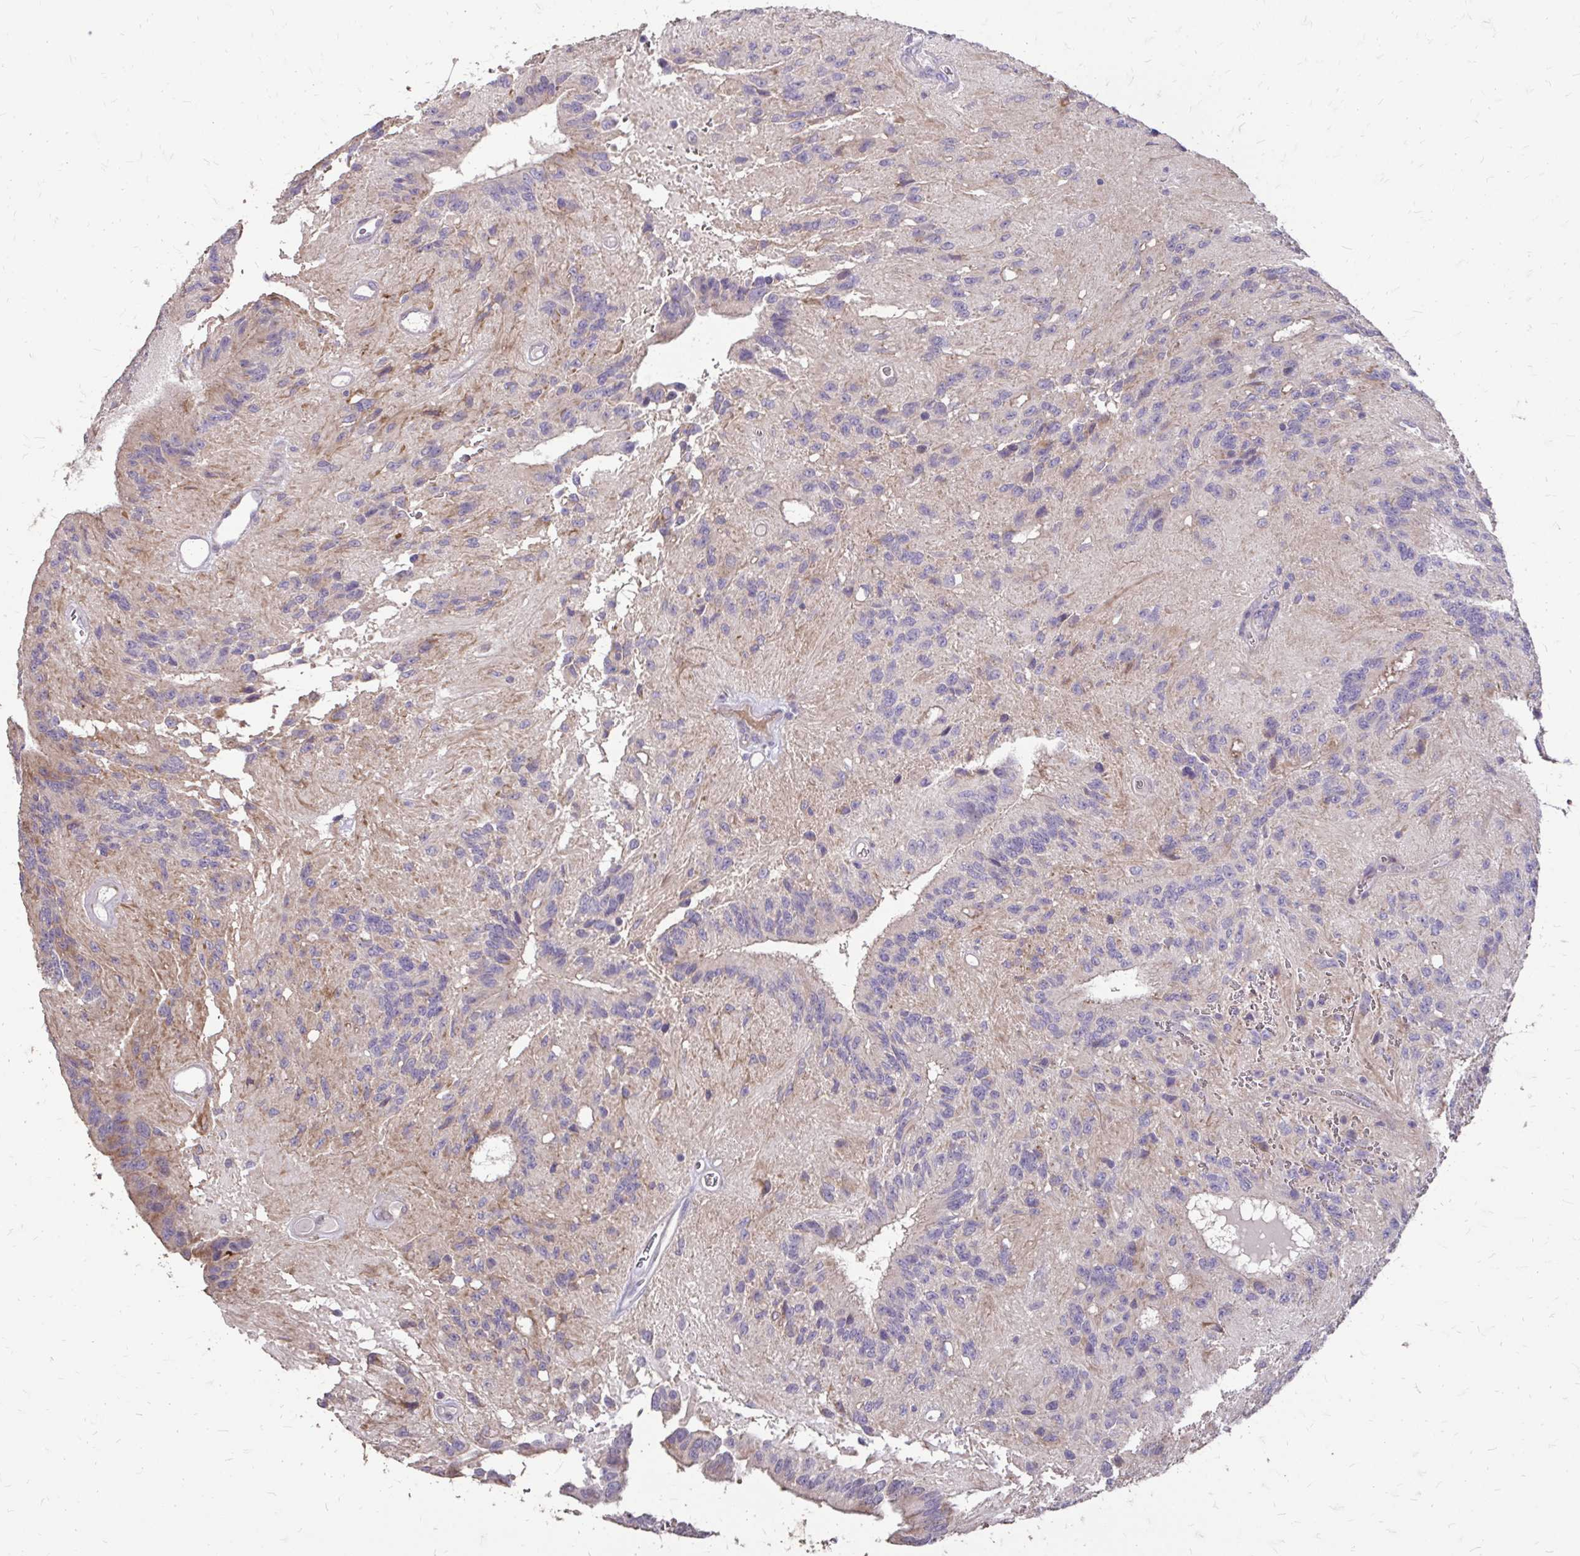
{"staining": {"intensity": "negative", "quantity": "none", "location": "none"}, "tissue": "glioma", "cell_type": "Tumor cells", "image_type": "cancer", "snomed": [{"axis": "morphology", "description": "Glioma, malignant, Low grade"}, {"axis": "topography", "description": "Brain"}], "caption": "Protein analysis of glioma reveals no significant expression in tumor cells.", "gene": "MYORG", "patient": {"sex": "male", "age": 31}}